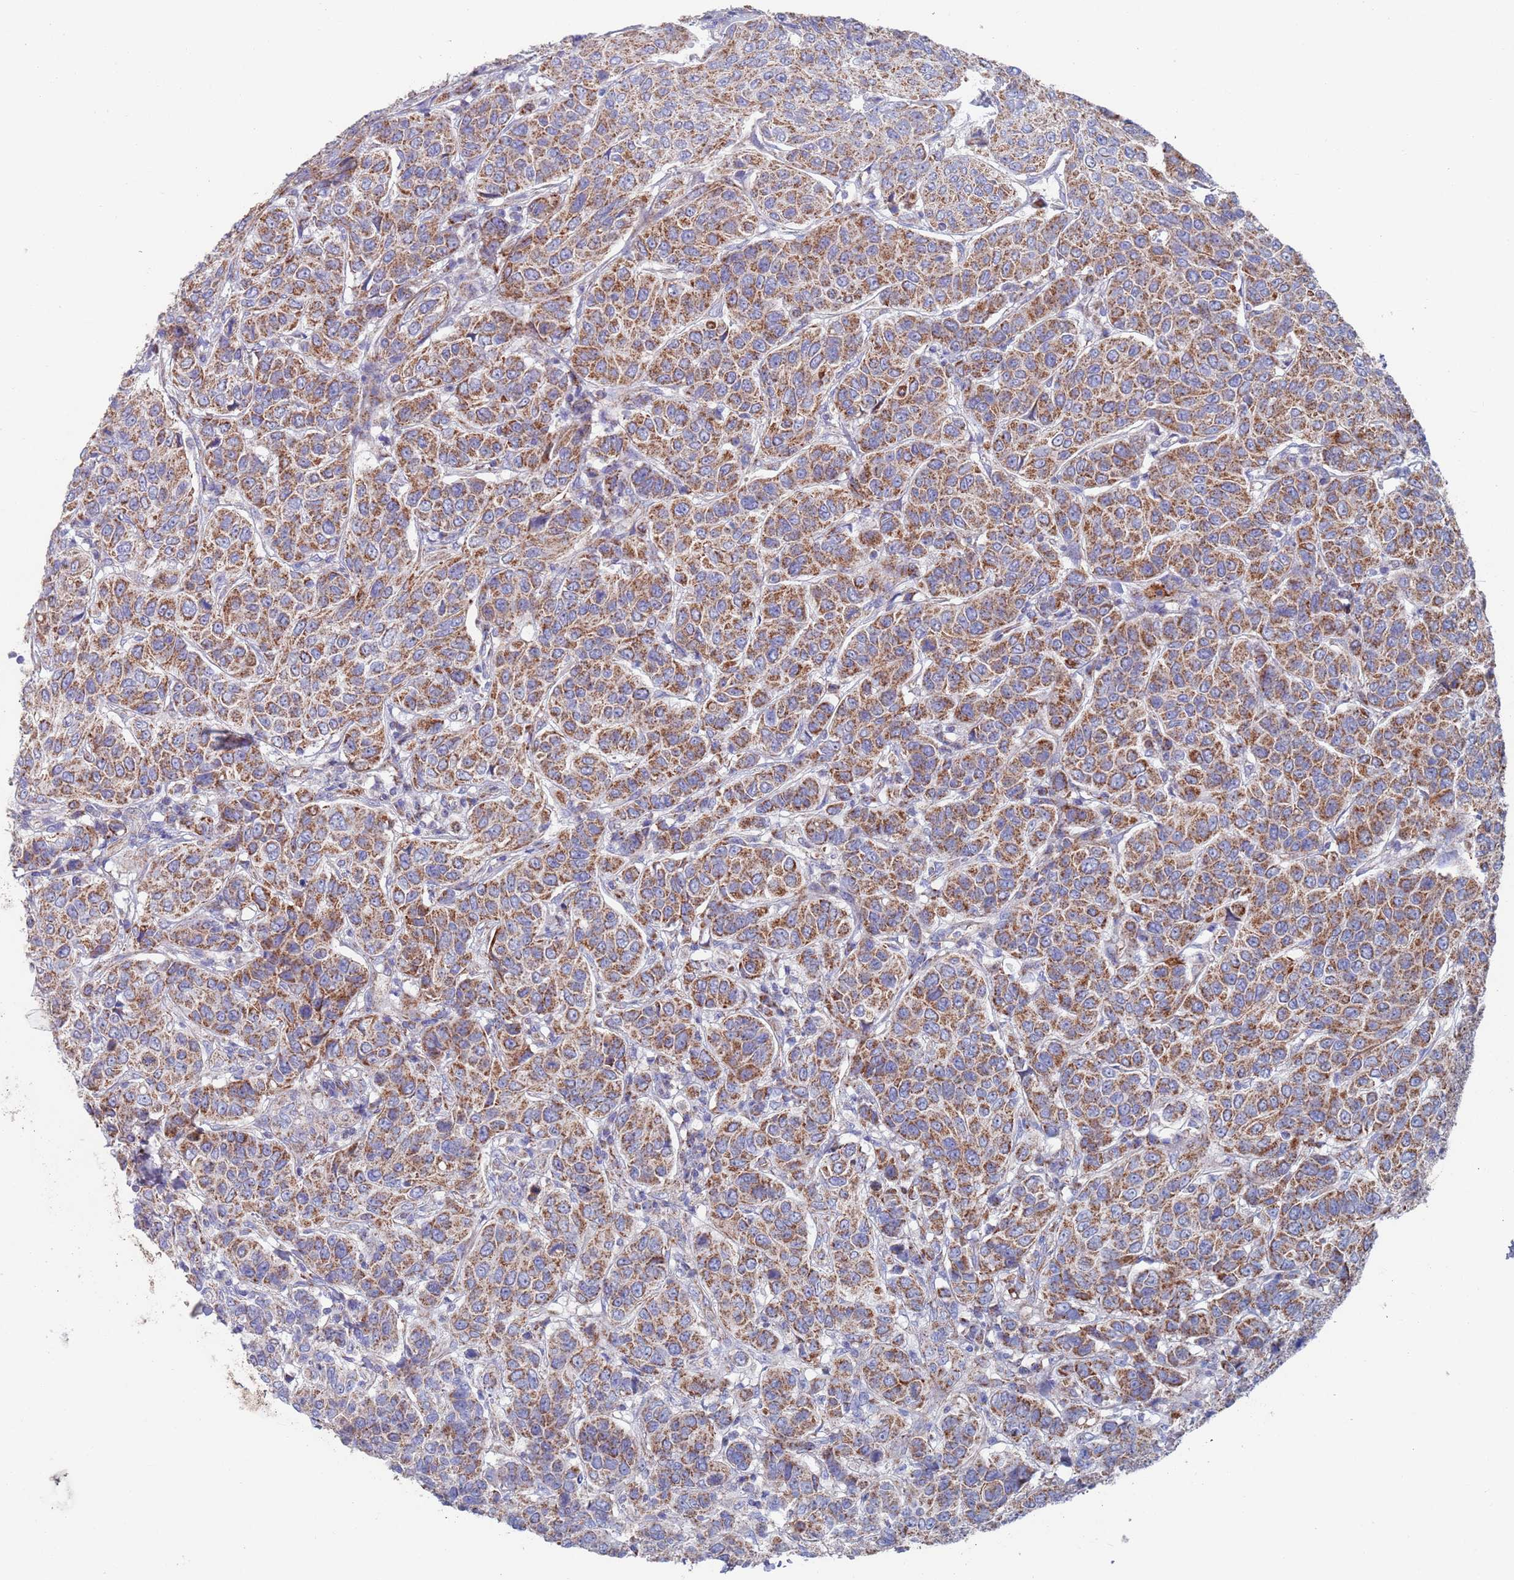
{"staining": {"intensity": "moderate", "quantity": ">75%", "location": "cytoplasmic/membranous"}, "tissue": "breast cancer", "cell_type": "Tumor cells", "image_type": "cancer", "snomed": [{"axis": "morphology", "description": "Duct carcinoma"}, {"axis": "topography", "description": "Breast"}], "caption": "Breast cancer stained with DAB IHC demonstrates medium levels of moderate cytoplasmic/membranous staining in approximately >75% of tumor cells.", "gene": "MRPL22", "patient": {"sex": "female", "age": 55}}